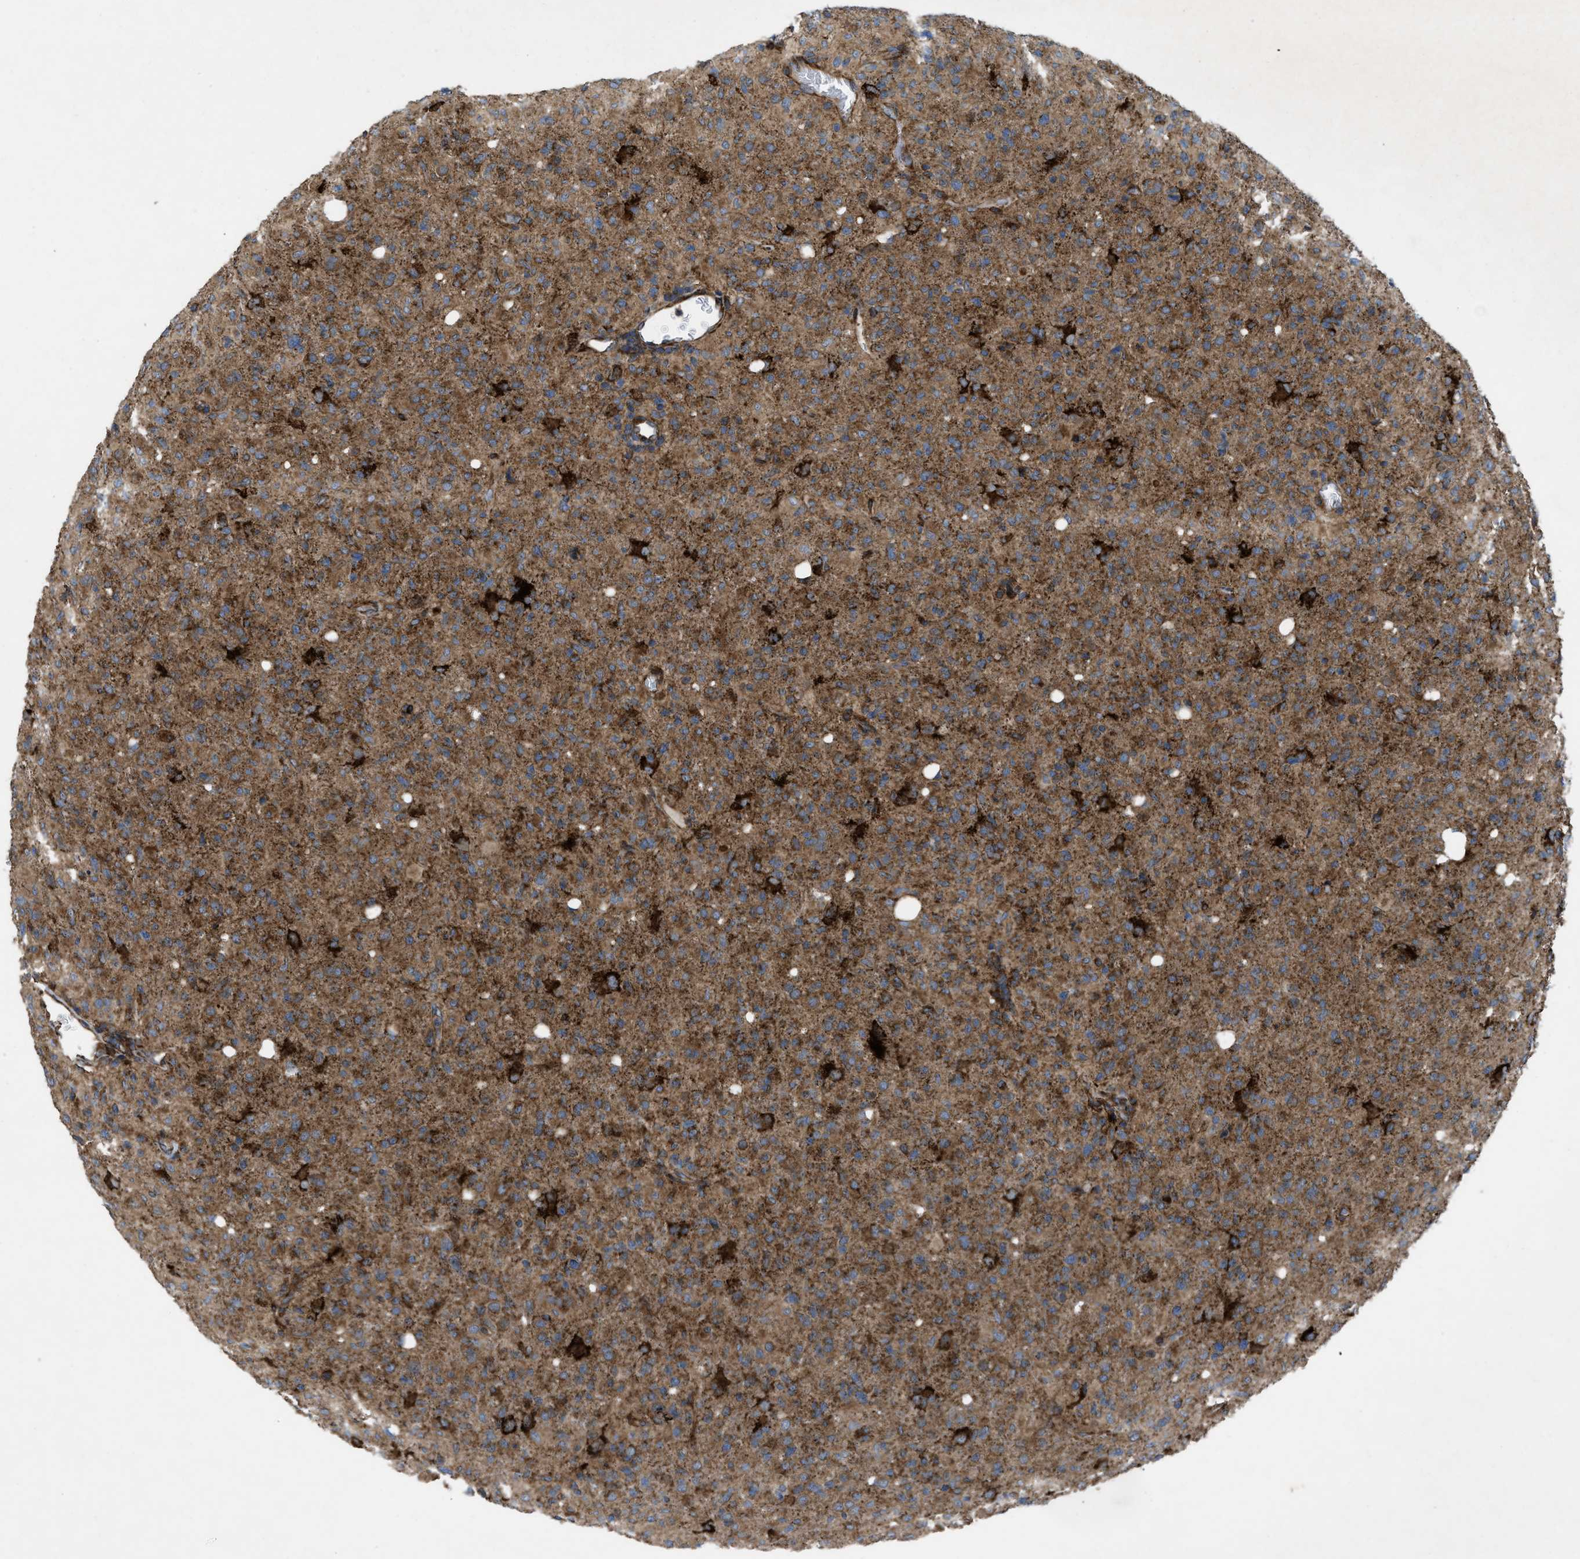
{"staining": {"intensity": "strong", "quantity": ">75%", "location": "cytoplasmic/membranous"}, "tissue": "glioma", "cell_type": "Tumor cells", "image_type": "cancer", "snomed": [{"axis": "morphology", "description": "Glioma, malignant, High grade"}, {"axis": "topography", "description": "Brain"}], "caption": "Protein expression analysis of human high-grade glioma (malignant) reveals strong cytoplasmic/membranous expression in approximately >75% of tumor cells.", "gene": "PER3", "patient": {"sex": "female", "age": 57}}